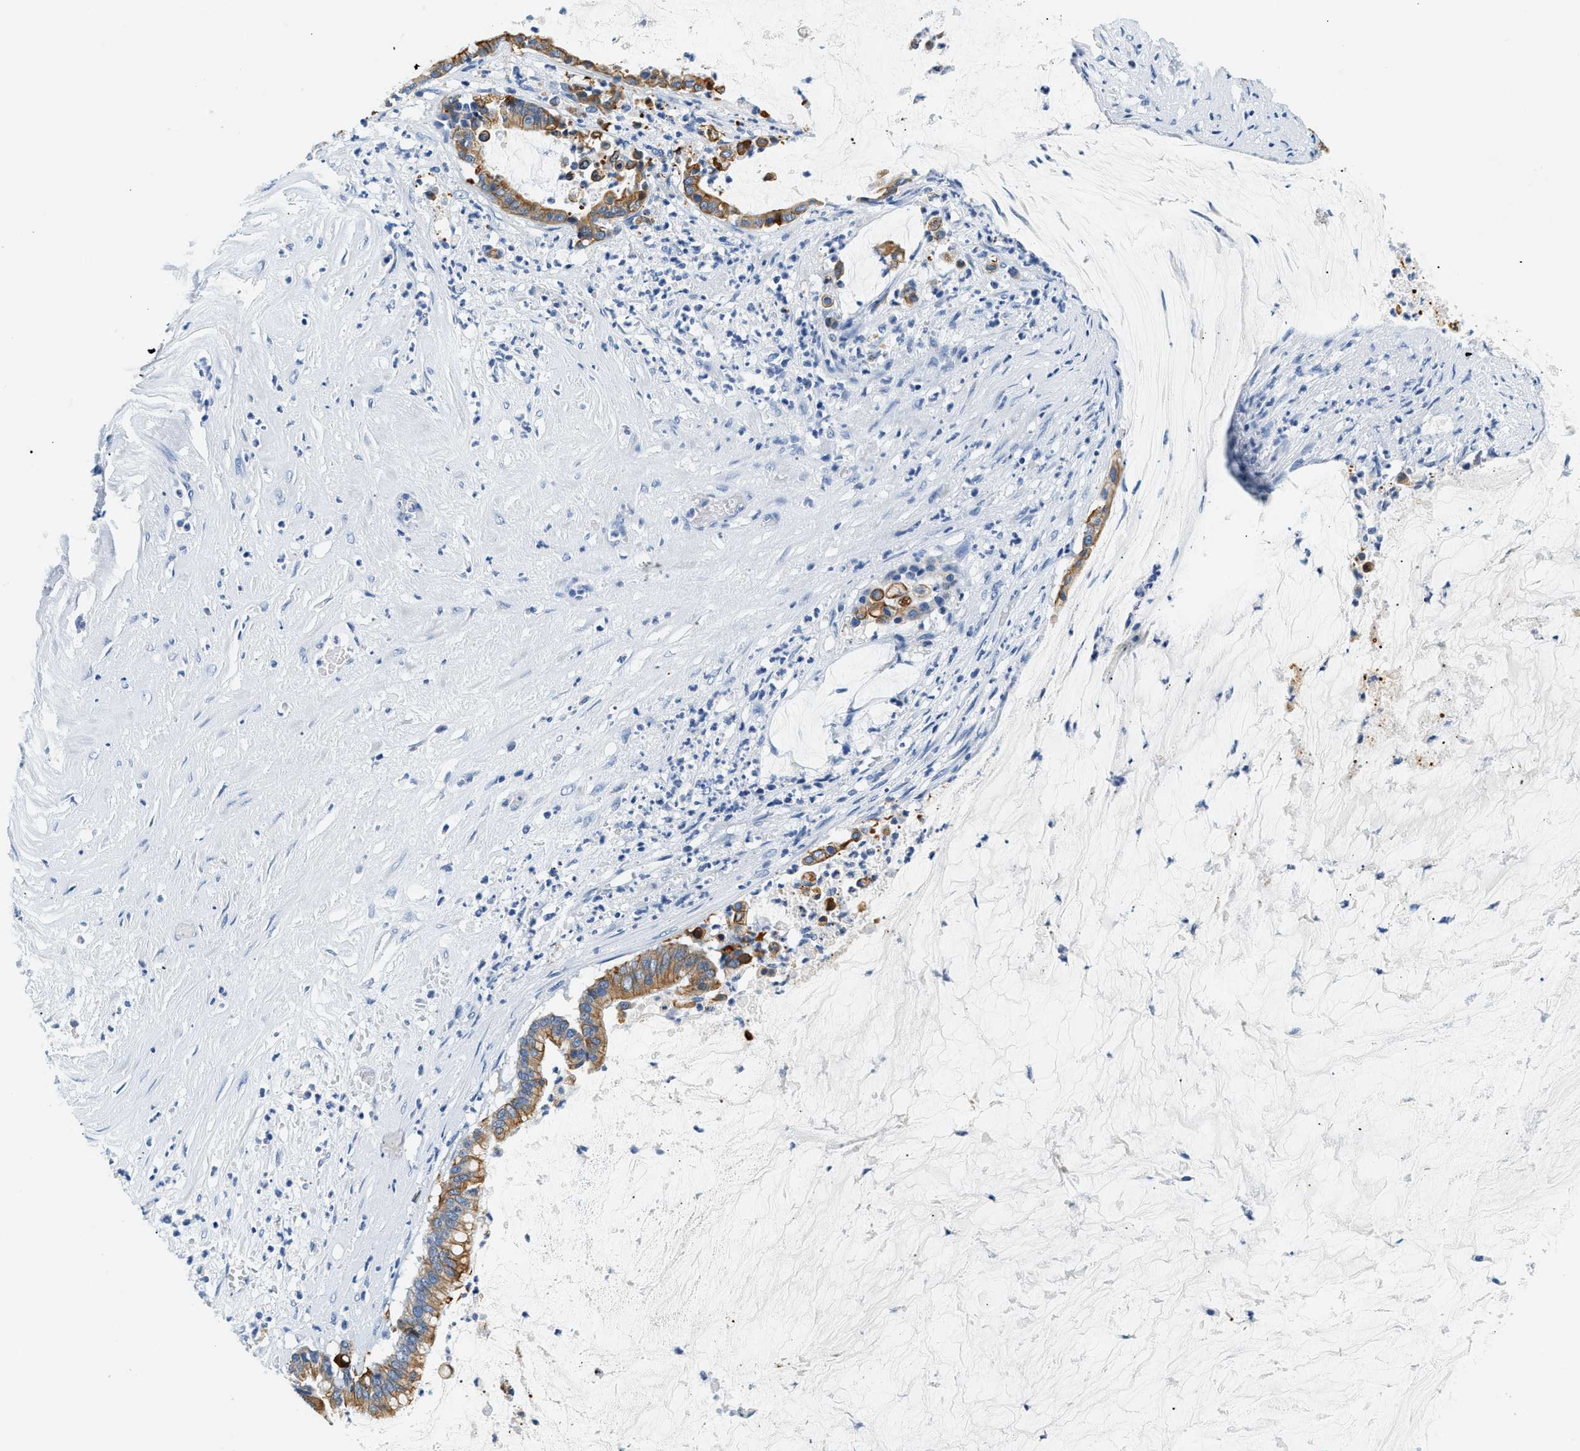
{"staining": {"intensity": "moderate", "quantity": ">75%", "location": "cytoplasmic/membranous"}, "tissue": "pancreatic cancer", "cell_type": "Tumor cells", "image_type": "cancer", "snomed": [{"axis": "morphology", "description": "Adenocarcinoma, NOS"}, {"axis": "topography", "description": "Pancreas"}], "caption": "This is an image of IHC staining of adenocarcinoma (pancreatic), which shows moderate positivity in the cytoplasmic/membranous of tumor cells.", "gene": "STXBP2", "patient": {"sex": "male", "age": 41}}